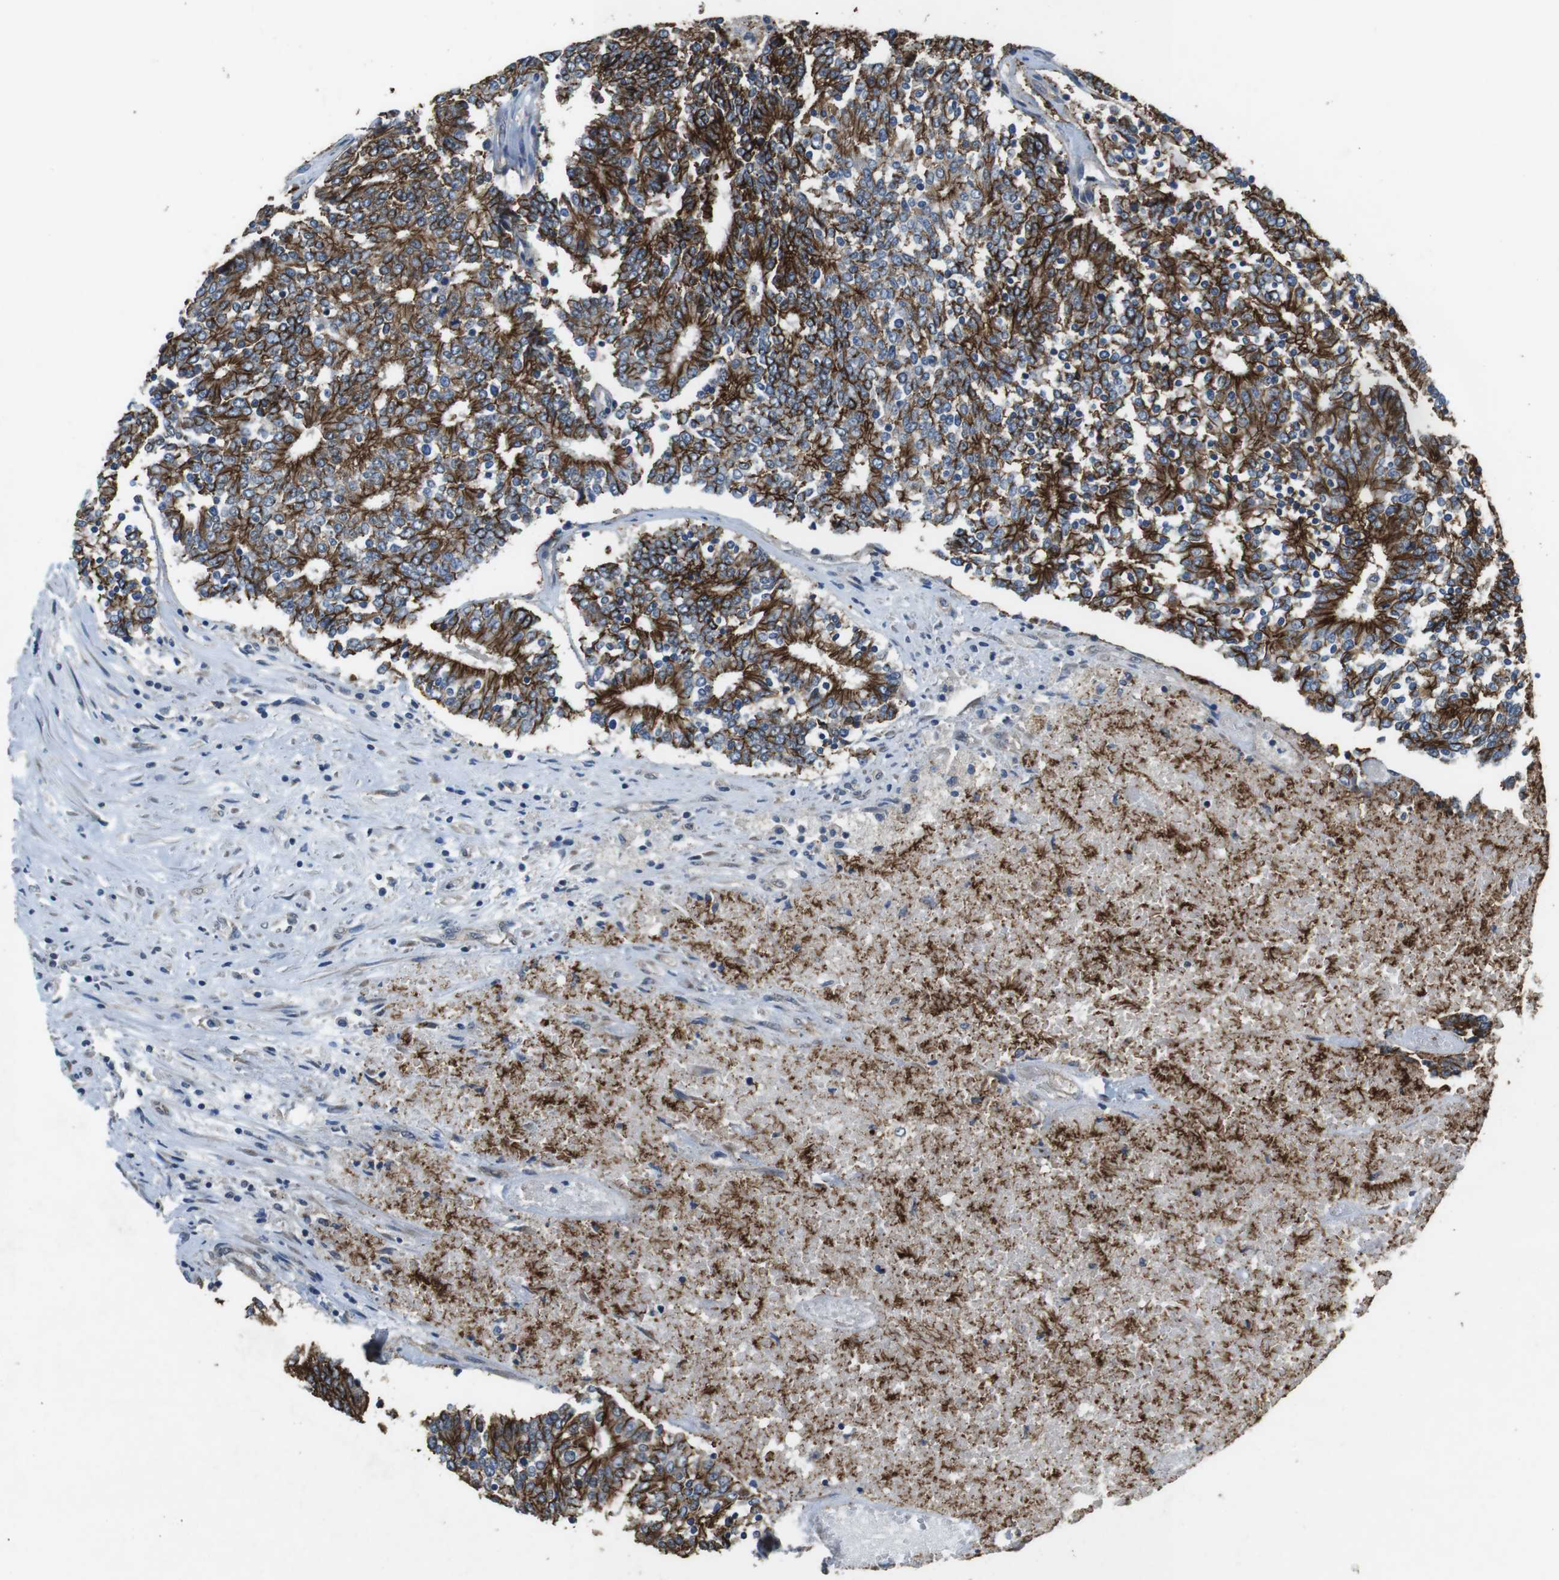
{"staining": {"intensity": "strong", "quantity": ">75%", "location": "cytoplasmic/membranous"}, "tissue": "prostate cancer", "cell_type": "Tumor cells", "image_type": "cancer", "snomed": [{"axis": "morphology", "description": "Normal tissue, NOS"}, {"axis": "morphology", "description": "Adenocarcinoma, High grade"}, {"axis": "topography", "description": "Prostate"}, {"axis": "topography", "description": "Seminal veicle"}], "caption": "Strong cytoplasmic/membranous positivity is seen in approximately >75% of tumor cells in adenocarcinoma (high-grade) (prostate). The protein of interest is shown in brown color, while the nuclei are stained blue.", "gene": "CLDN7", "patient": {"sex": "male", "age": 55}}